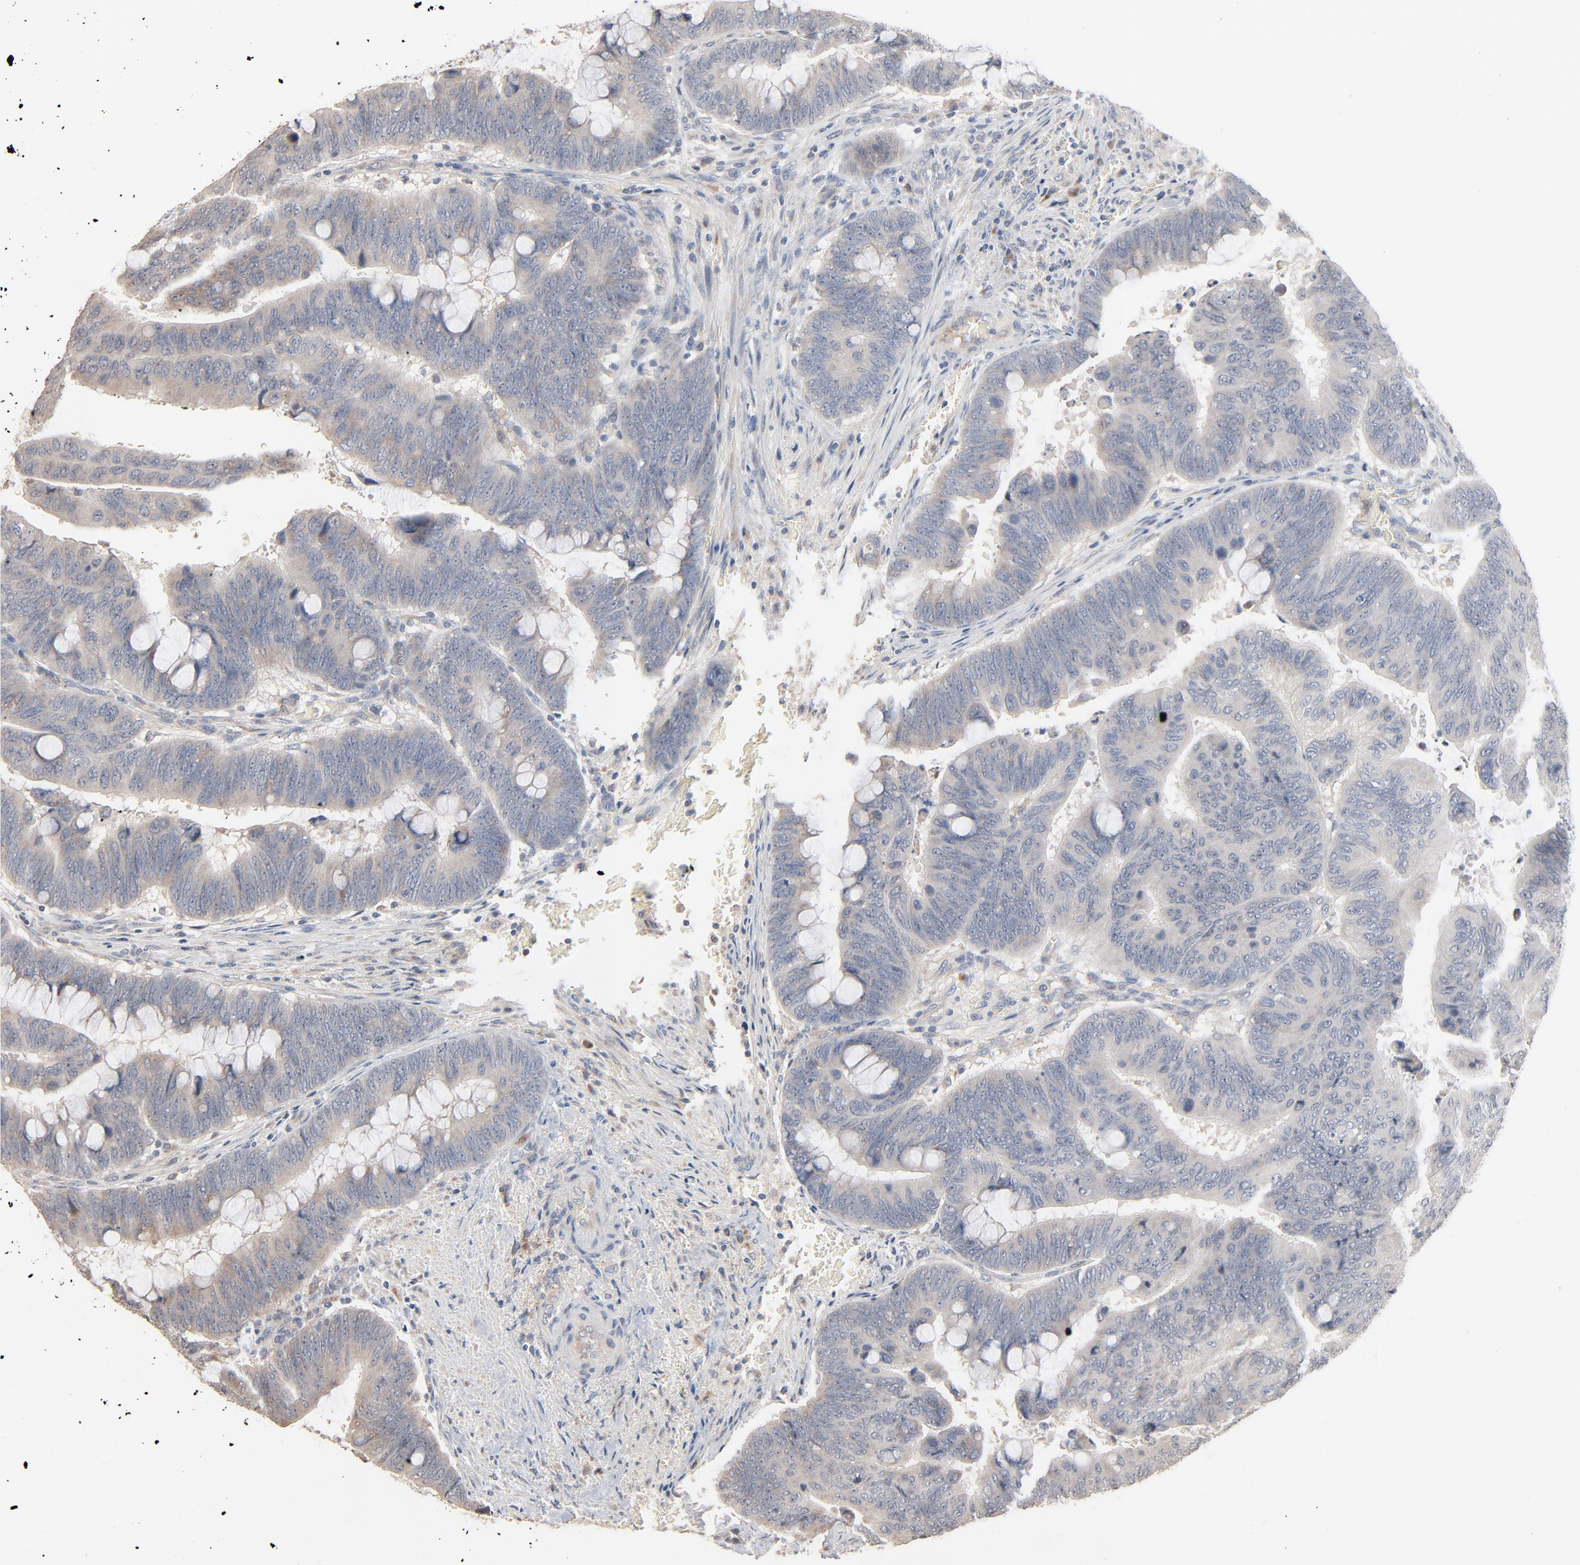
{"staining": {"intensity": "negative", "quantity": "none", "location": "none"}, "tissue": "colorectal cancer", "cell_type": "Tumor cells", "image_type": "cancer", "snomed": [{"axis": "morphology", "description": "Normal tissue, NOS"}, {"axis": "morphology", "description": "Adenocarcinoma, NOS"}, {"axis": "topography", "description": "Rectum"}], "caption": "The immunohistochemistry (IHC) micrograph has no significant staining in tumor cells of colorectal cancer tissue.", "gene": "ZDHHC8", "patient": {"sex": "male", "age": 92}}